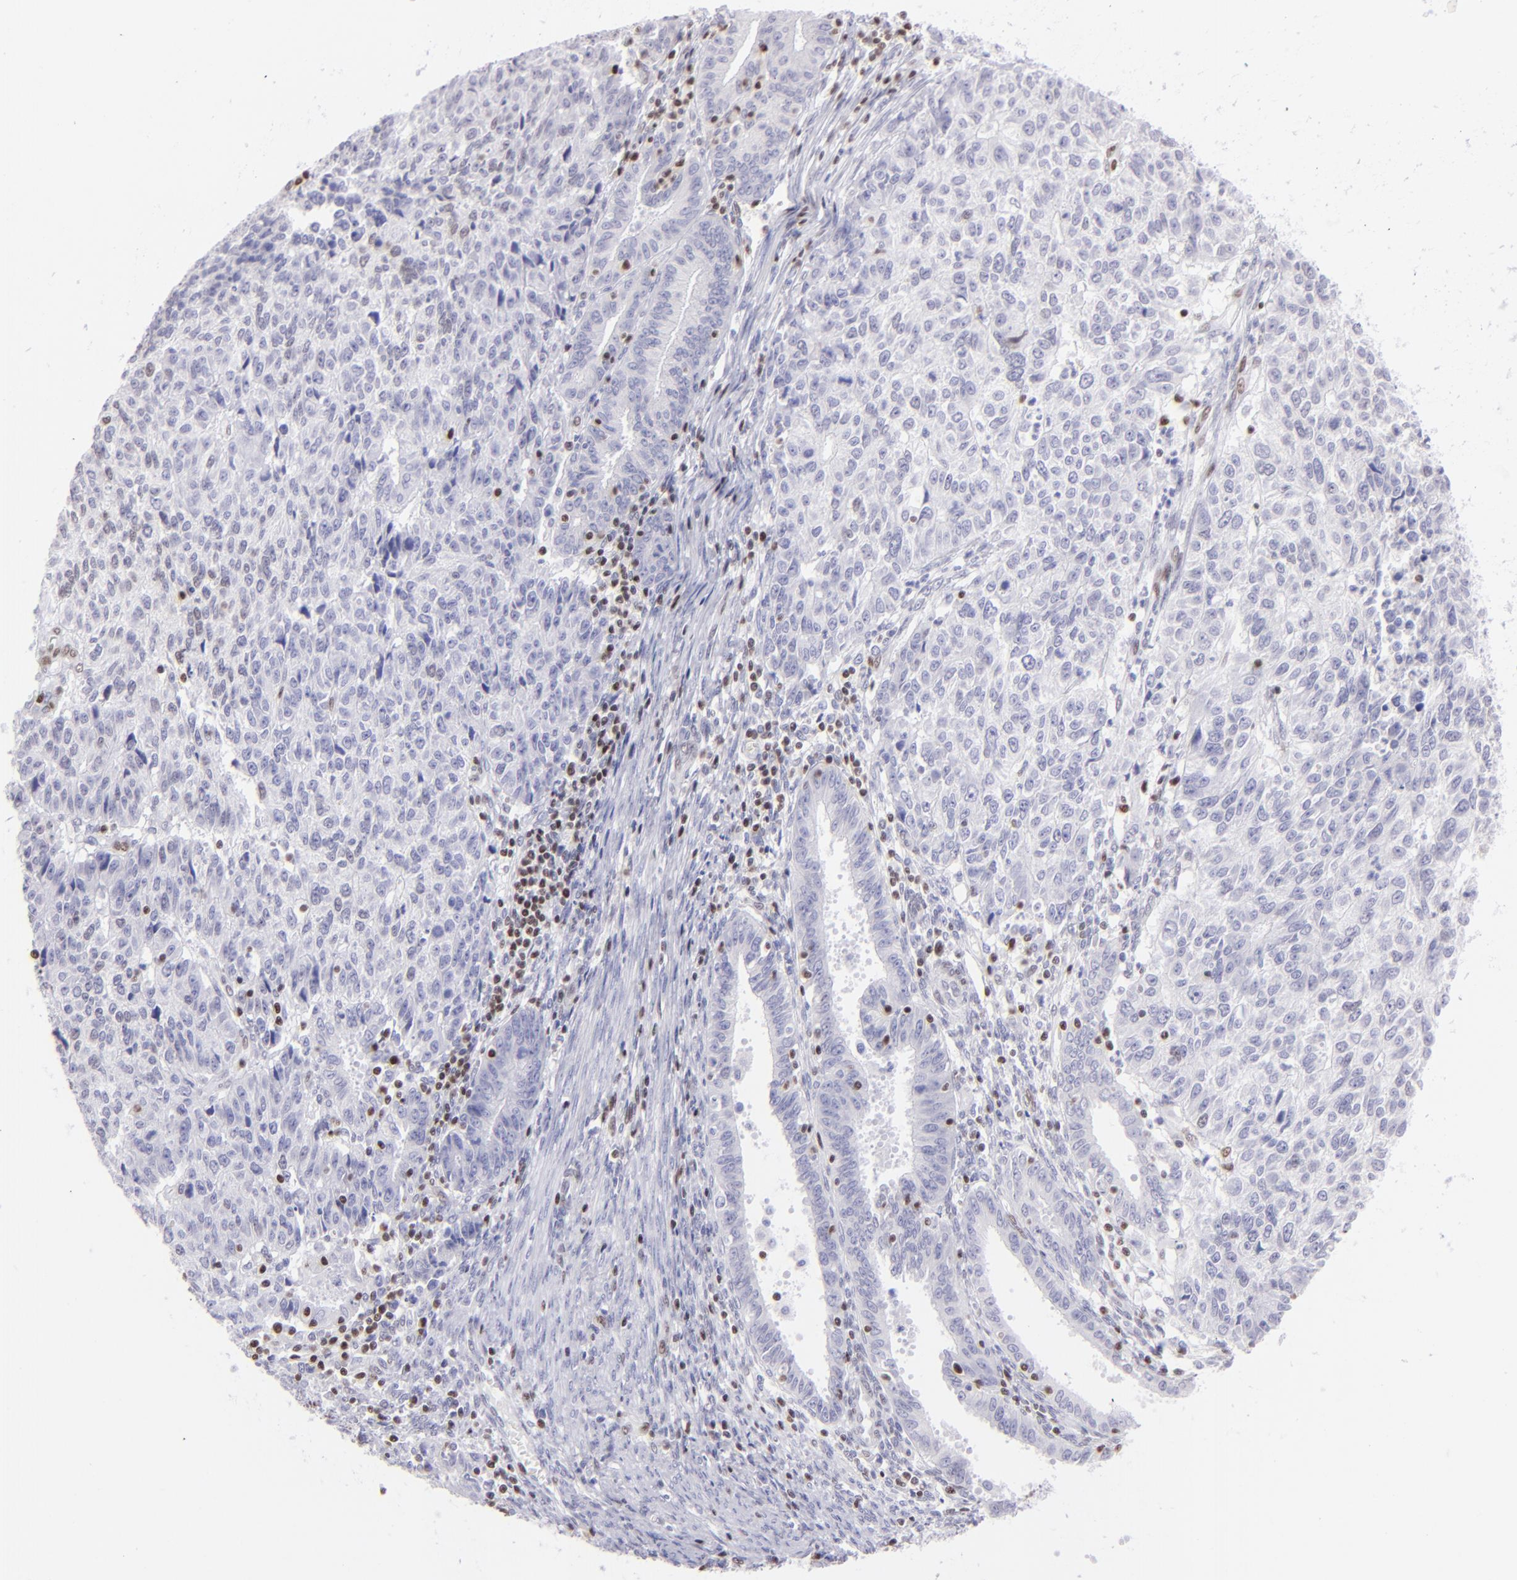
{"staining": {"intensity": "negative", "quantity": "none", "location": "none"}, "tissue": "endometrial cancer", "cell_type": "Tumor cells", "image_type": "cancer", "snomed": [{"axis": "morphology", "description": "Adenocarcinoma, NOS"}, {"axis": "topography", "description": "Endometrium"}], "caption": "IHC histopathology image of neoplastic tissue: human endometrial adenocarcinoma stained with DAB exhibits no significant protein positivity in tumor cells. The staining is performed using DAB brown chromogen with nuclei counter-stained in using hematoxylin.", "gene": "ETS1", "patient": {"sex": "female", "age": 42}}